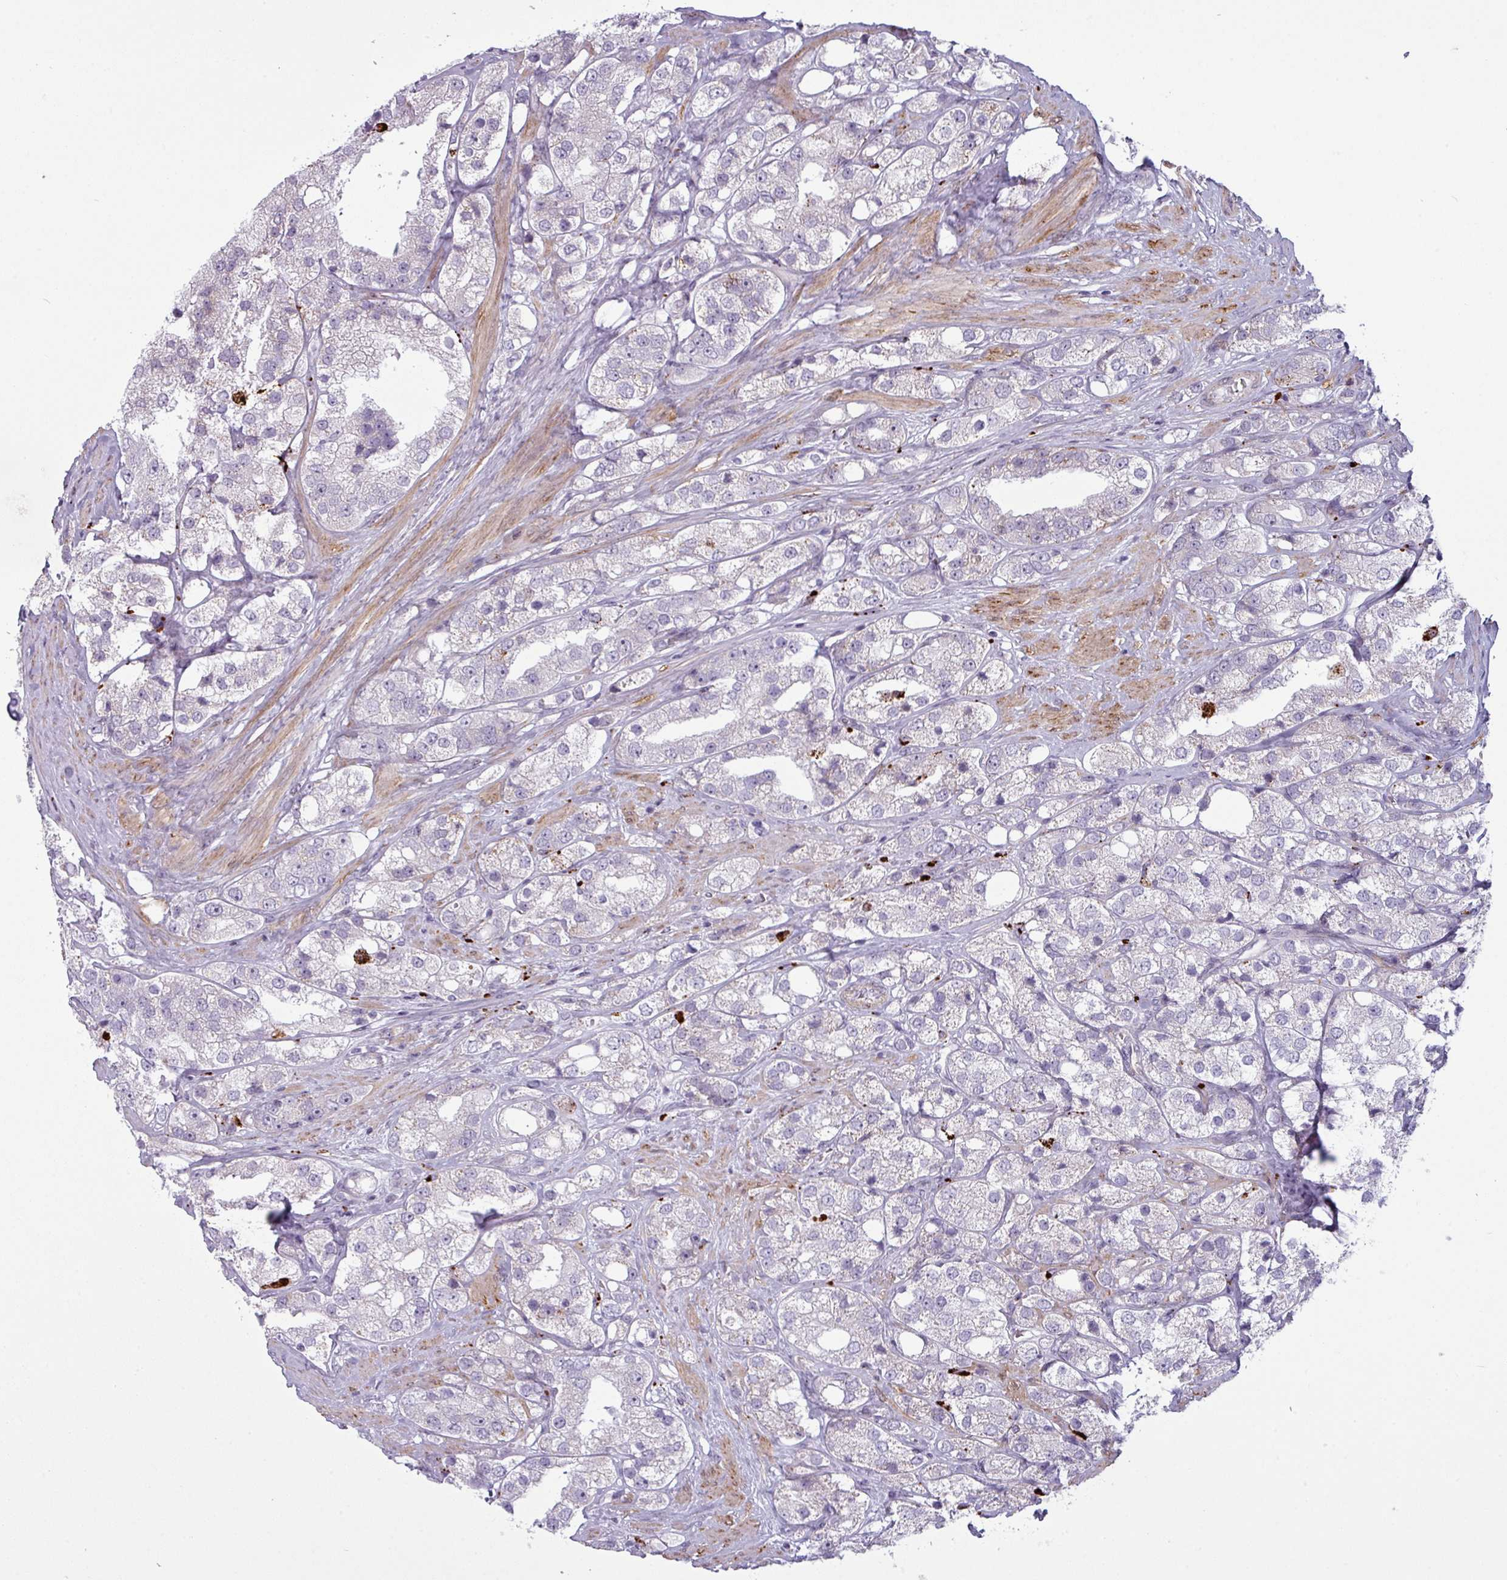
{"staining": {"intensity": "weak", "quantity": "<25%", "location": "cytoplasmic/membranous"}, "tissue": "prostate cancer", "cell_type": "Tumor cells", "image_type": "cancer", "snomed": [{"axis": "morphology", "description": "Adenocarcinoma, NOS"}, {"axis": "topography", "description": "Prostate"}], "caption": "Protein analysis of adenocarcinoma (prostate) displays no significant positivity in tumor cells.", "gene": "MAP7D2", "patient": {"sex": "male", "age": 79}}